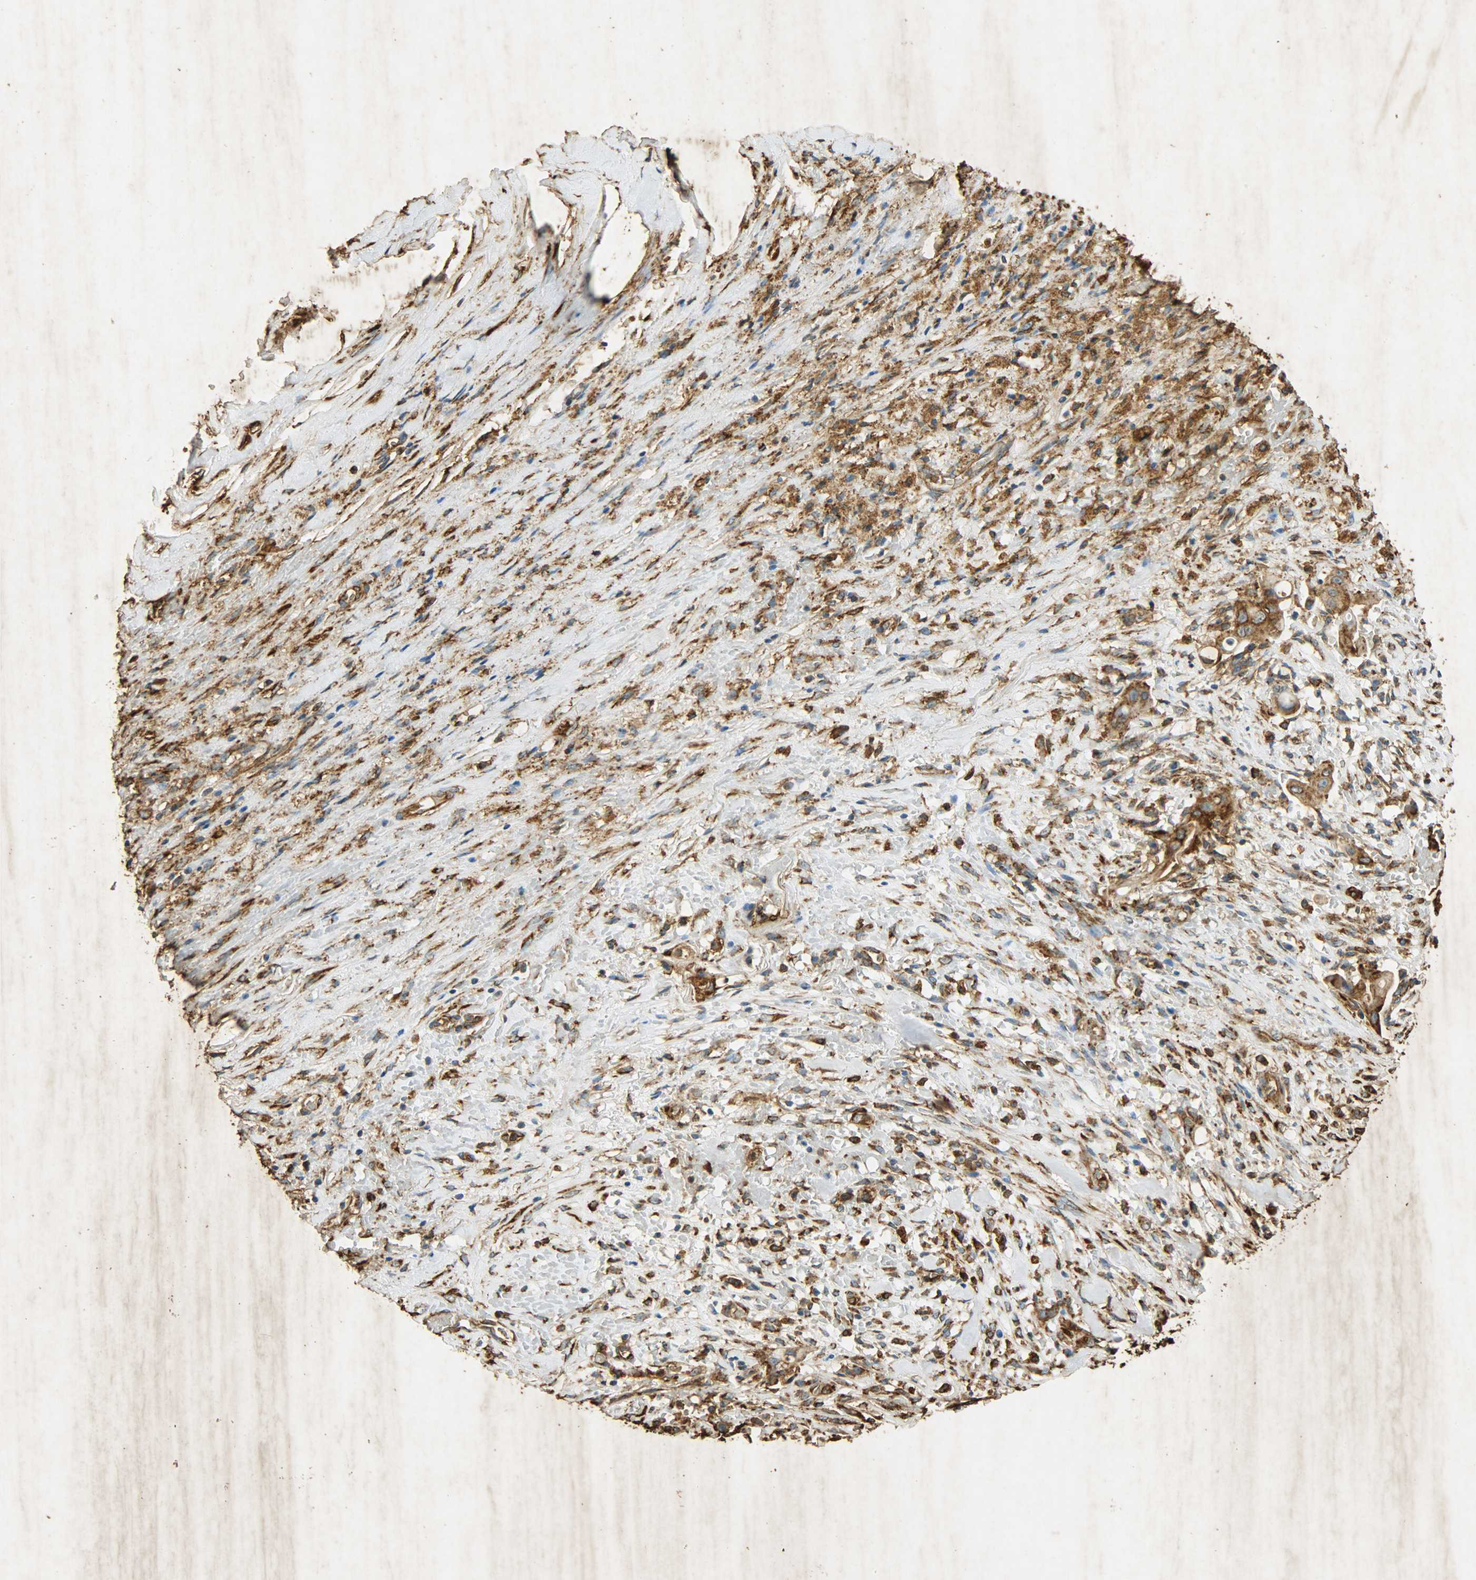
{"staining": {"intensity": "strong", "quantity": ">75%", "location": "cytoplasmic/membranous"}, "tissue": "liver cancer", "cell_type": "Tumor cells", "image_type": "cancer", "snomed": [{"axis": "morphology", "description": "Cholangiocarcinoma"}, {"axis": "topography", "description": "Liver"}], "caption": "Liver cancer stained for a protein (brown) shows strong cytoplasmic/membranous positive staining in approximately >75% of tumor cells.", "gene": "HSP90B1", "patient": {"sex": "female", "age": 70}}